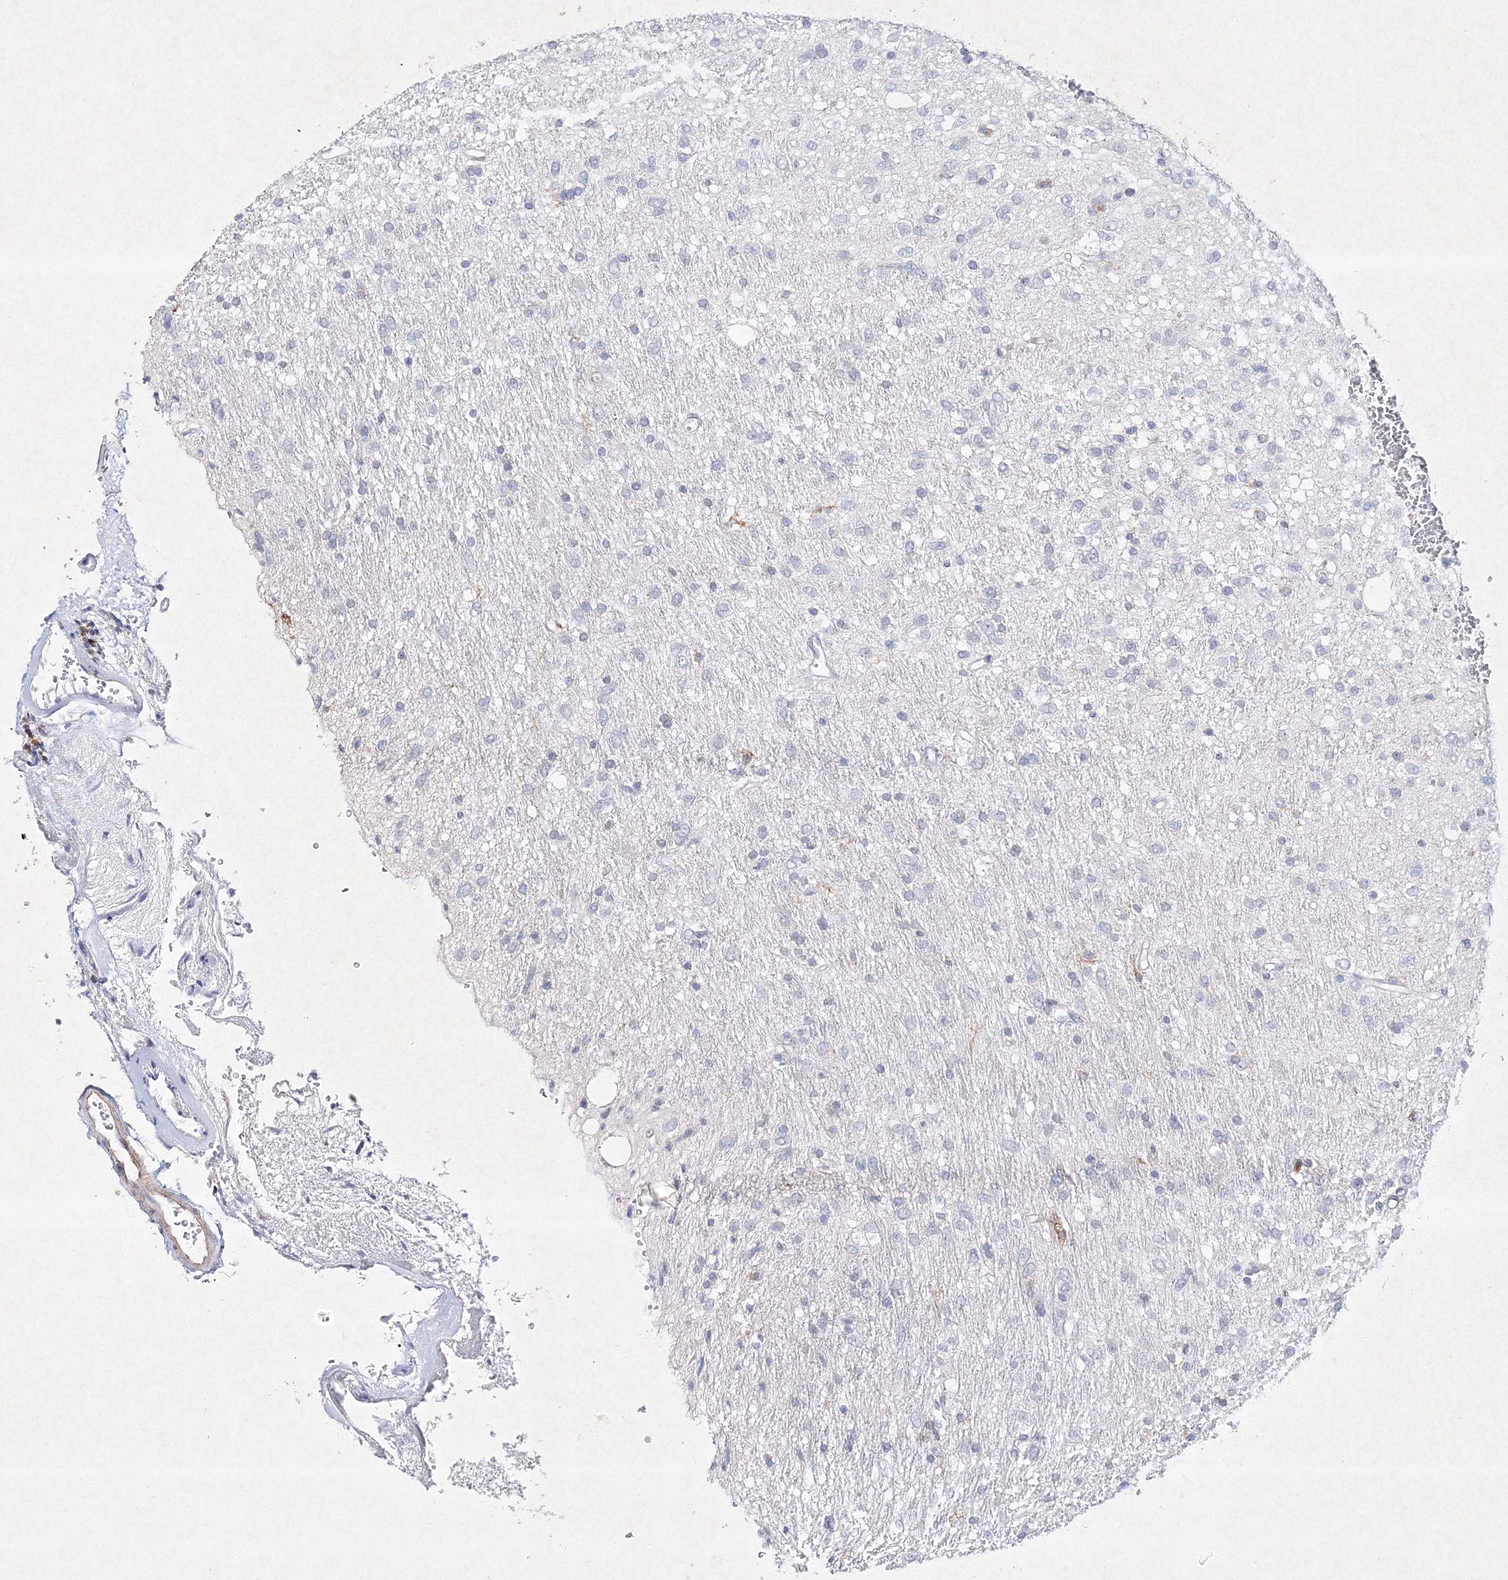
{"staining": {"intensity": "negative", "quantity": "none", "location": "none"}, "tissue": "glioma", "cell_type": "Tumor cells", "image_type": "cancer", "snomed": [{"axis": "morphology", "description": "Glioma, malignant, Low grade"}, {"axis": "topography", "description": "Brain"}], "caption": "This is a image of immunohistochemistry (IHC) staining of glioma, which shows no expression in tumor cells.", "gene": "HCST", "patient": {"sex": "male", "age": 77}}